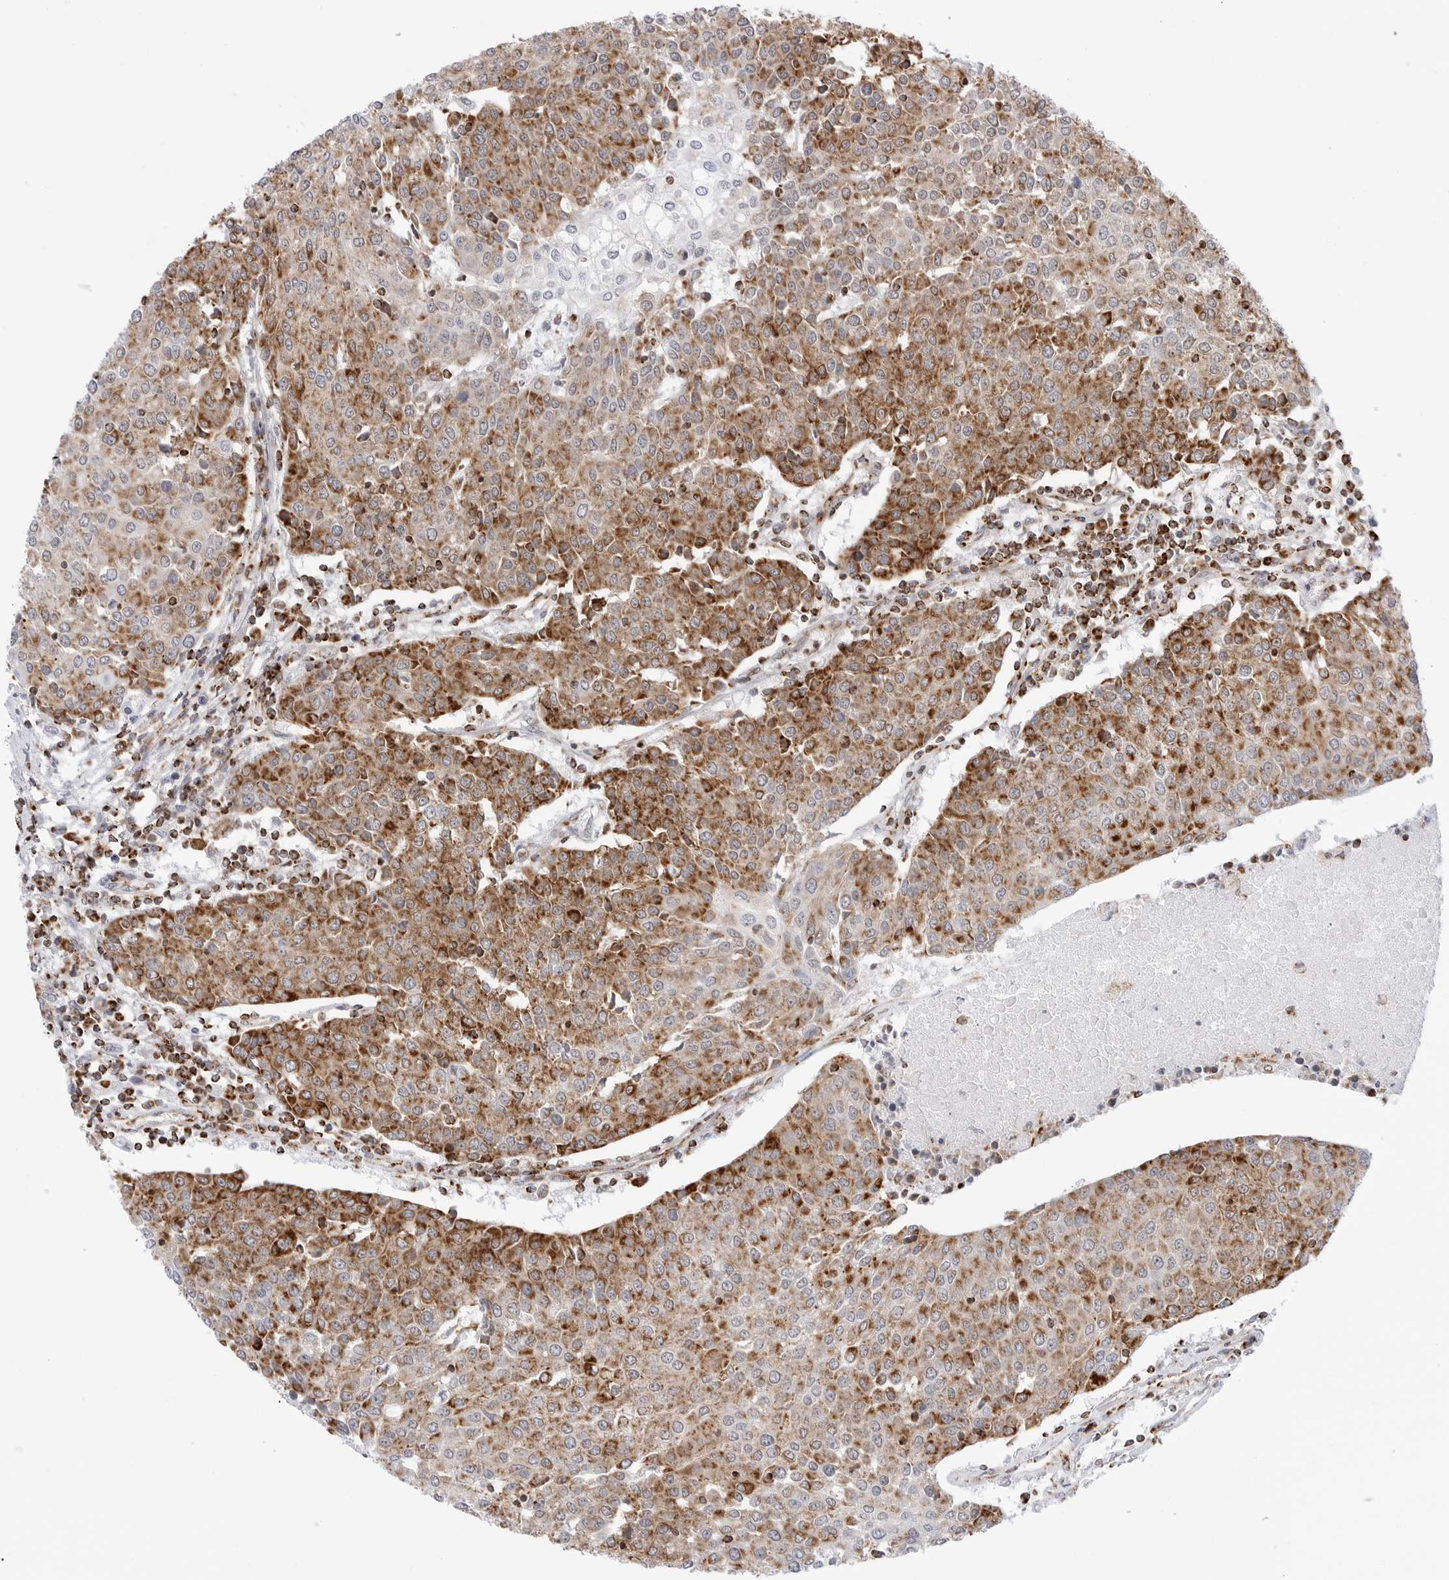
{"staining": {"intensity": "moderate", "quantity": ">75%", "location": "cytoplasmic/membranous"}, "tissue": "urothelial cancer", "cell_type": "Tumor cells", "image_type": "cancer", "snomed": [{"axis": "morphology", "description": "Urothelial carcinoma, High grade"}, {"axis": "topography", "description": "Urinary bladder"}], "caption": "Immunohistochemistry histopathology image of neoplastic tissue: human urothelial carcinoma (high-grade) stained using immunohistochemistry (IHC) displays medium levels of moderate protein expression localized specifically in the cytoplasmic/membranous of tumor cells, appearing as a cytoplasmic/membranous brown color.", "gene": "ATP5IF1", "patient": {"sex": "female", "age": 85}}